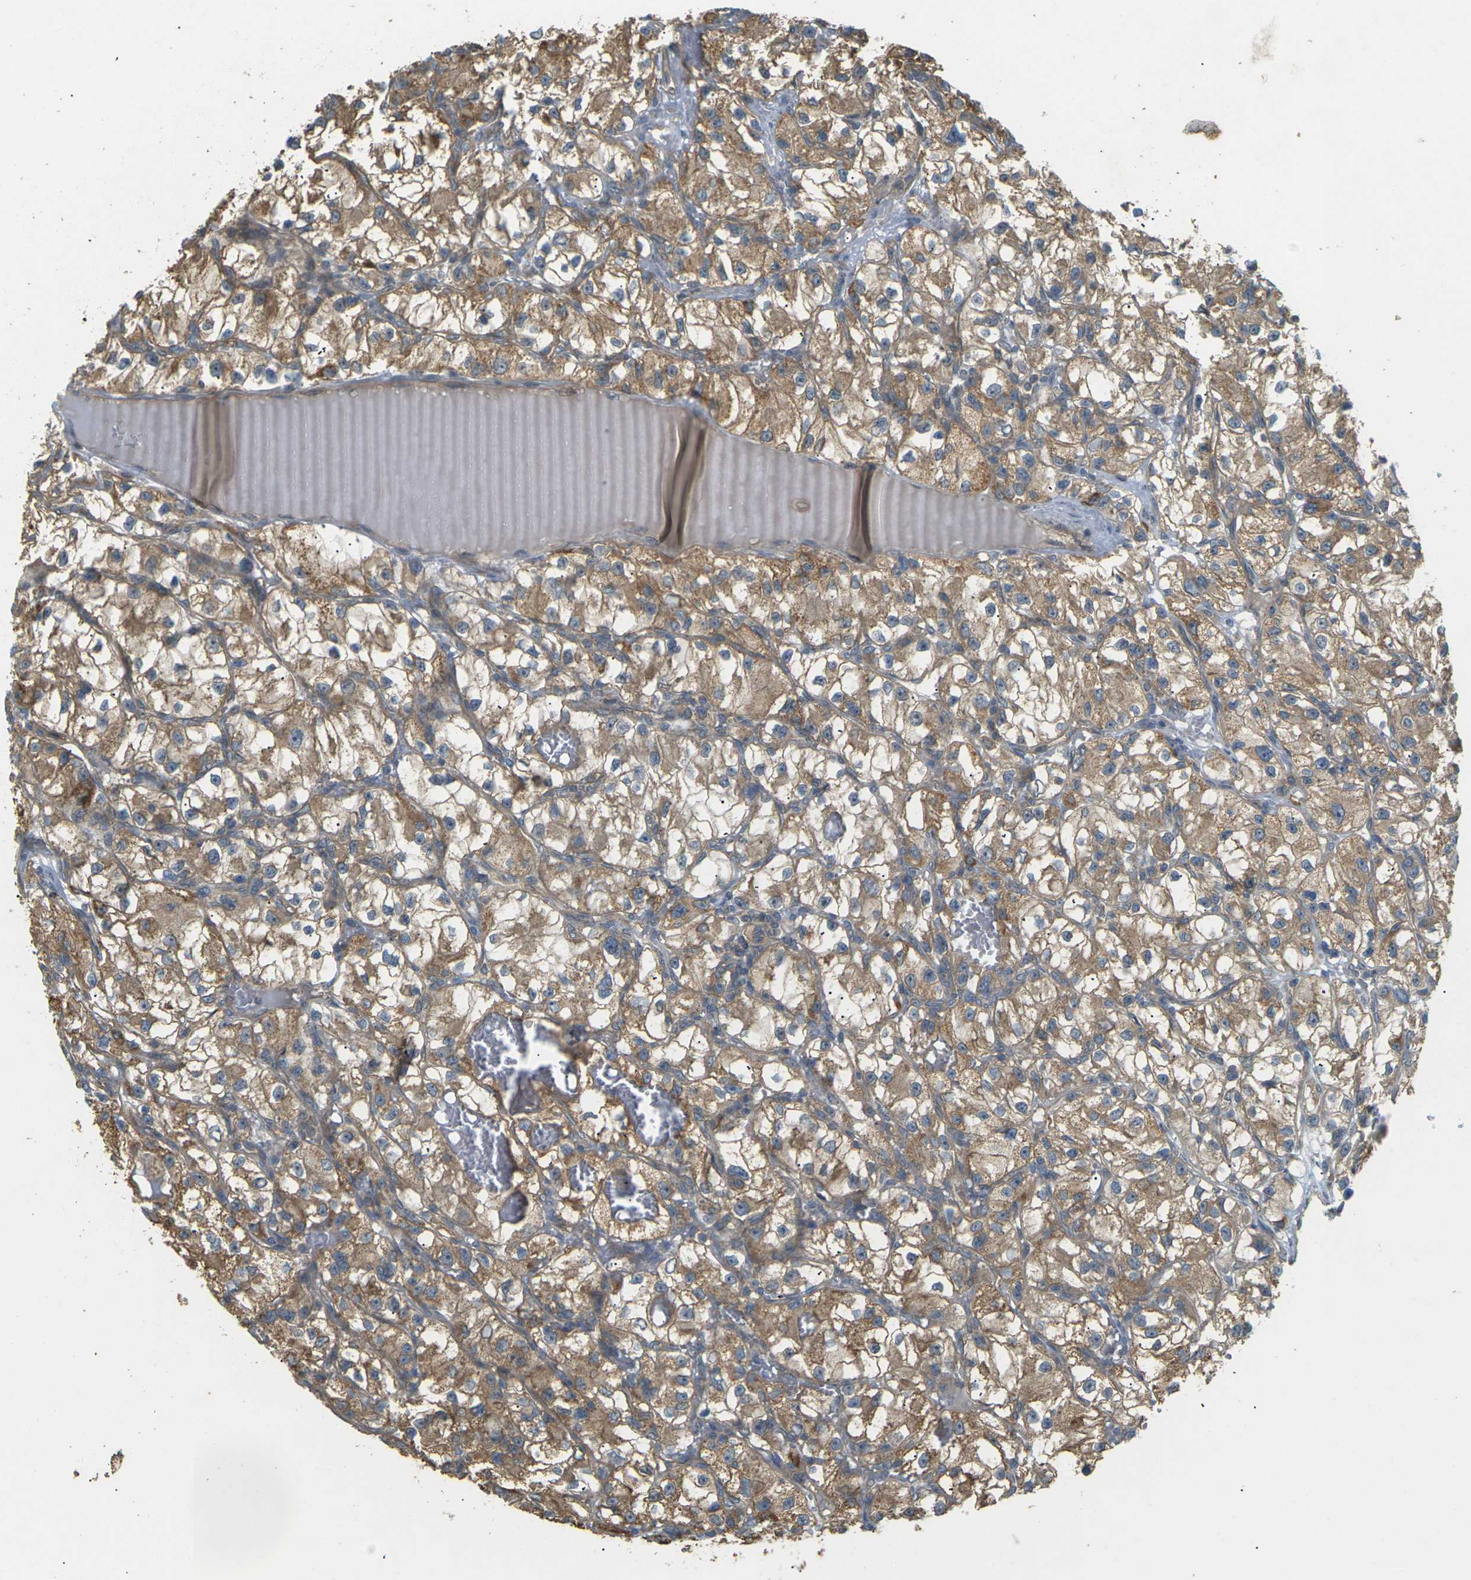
{"staining": {"intensity": "moderate", "quantity": ">75%", "location": "cytoplasmic/membranous"}, "tissue": "renal cancer", "cell_type": "Tumor cells", "image_type": "cancer", "snomed": [{"axis": "morphology", "description": "Adenocarcinoma, NOS"}, {"axis": "topography", "description": "Kidney"}], "caption": "A medium amount of moderate cytoplasmic/membranous expression is identified in about >75% of tumor cells in renal adenocarcinoma tissue.", "gene": "KSR1", "patient": {"sex": "female", "age": 57}}